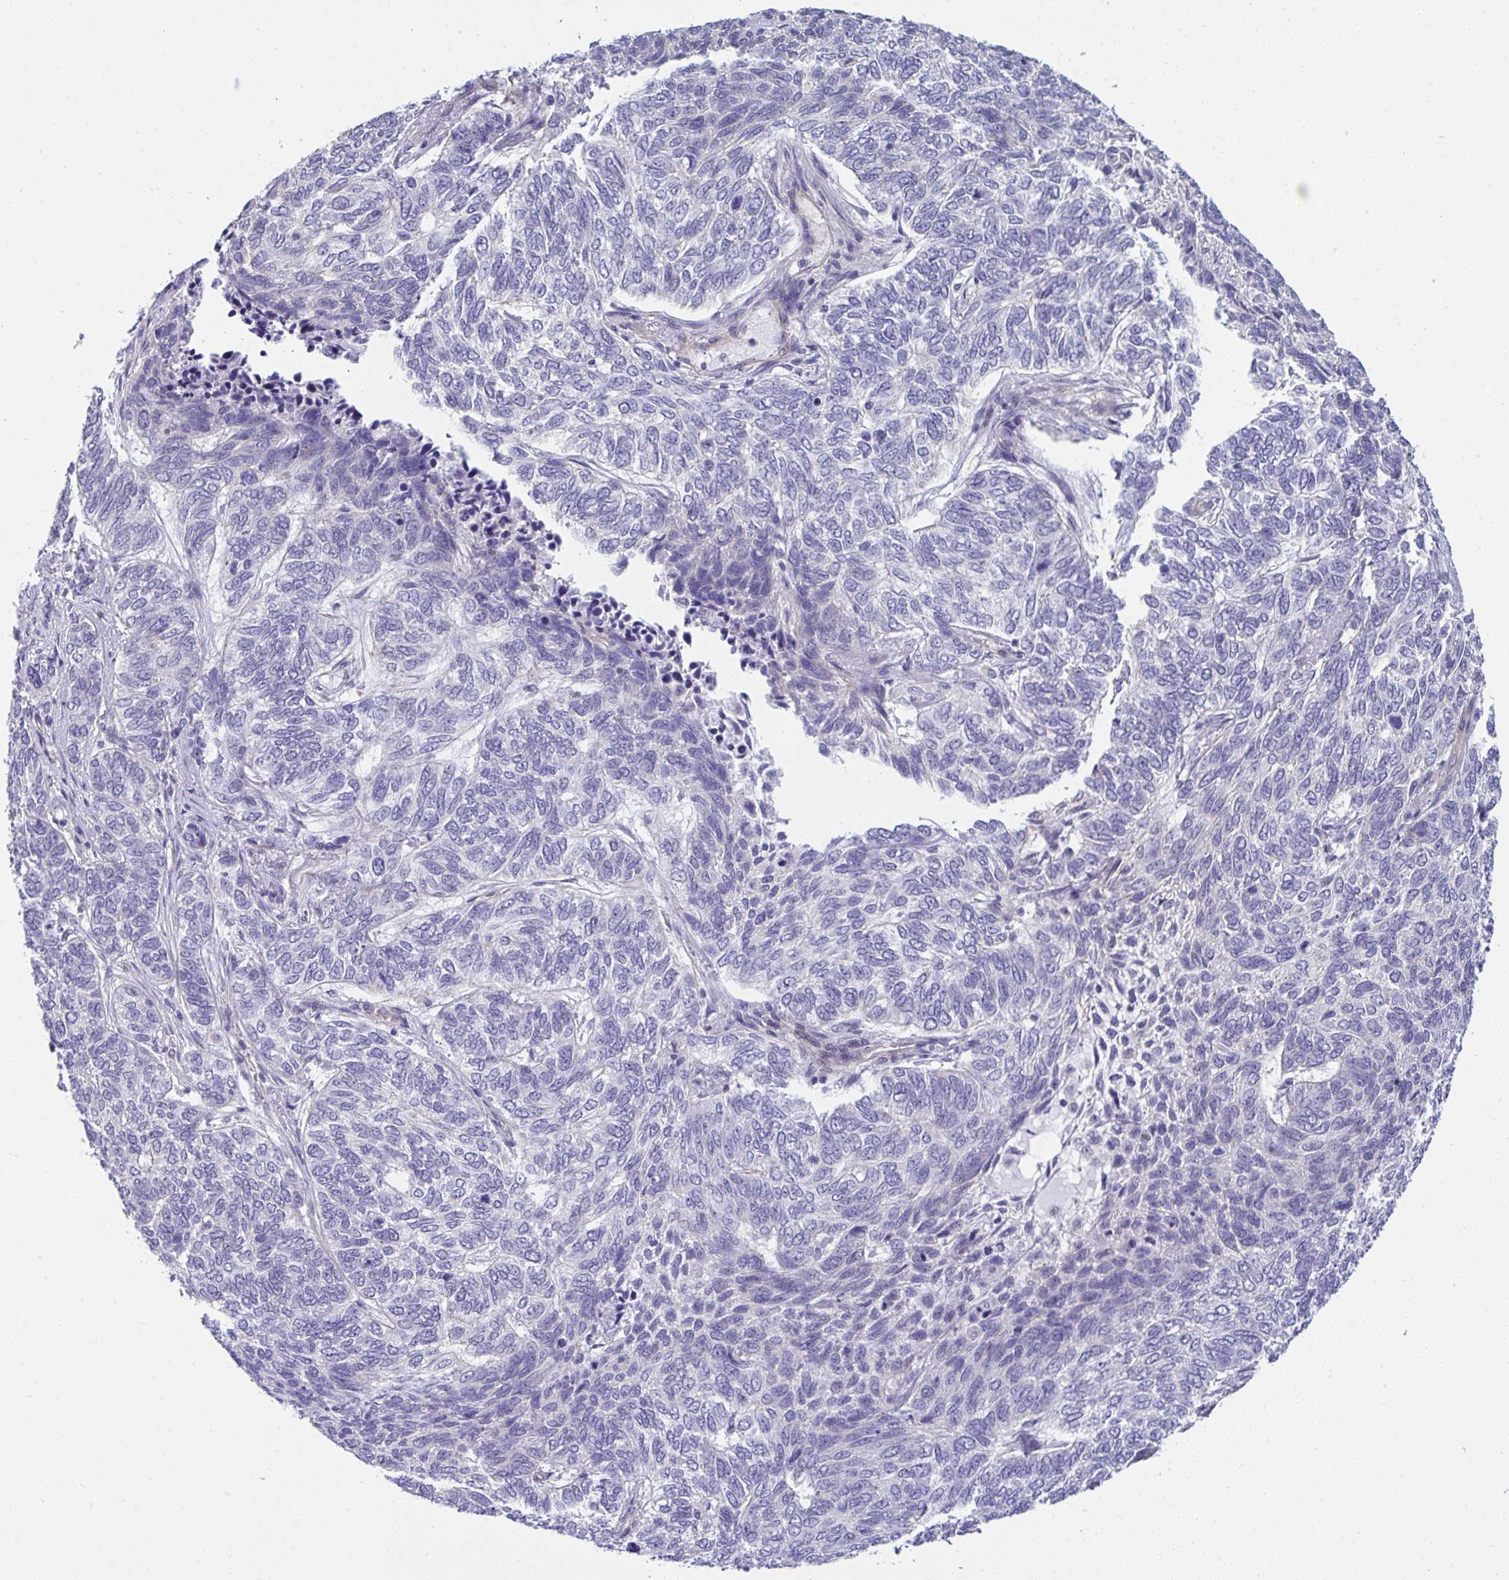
{"staining": {"intensity": "negative", "quantity": "none", "location": "none"}, "tissue": "skin cancer", "cell_type": "Tumor cells", "image_type": "cancer", "snomed": [{"axis": "morphology", "description": "Basal cell carcinoma"}, {"axis": "topography", "description": "Skin"}], "caption": "Basal cell carcinoma (skin) was stained to show a protein in brown. There is no significant expression in tumor cells. (DAB IHC, high magnification).", "gene": "MYL12A", "patient": {"sex": "female", "age": 65}}